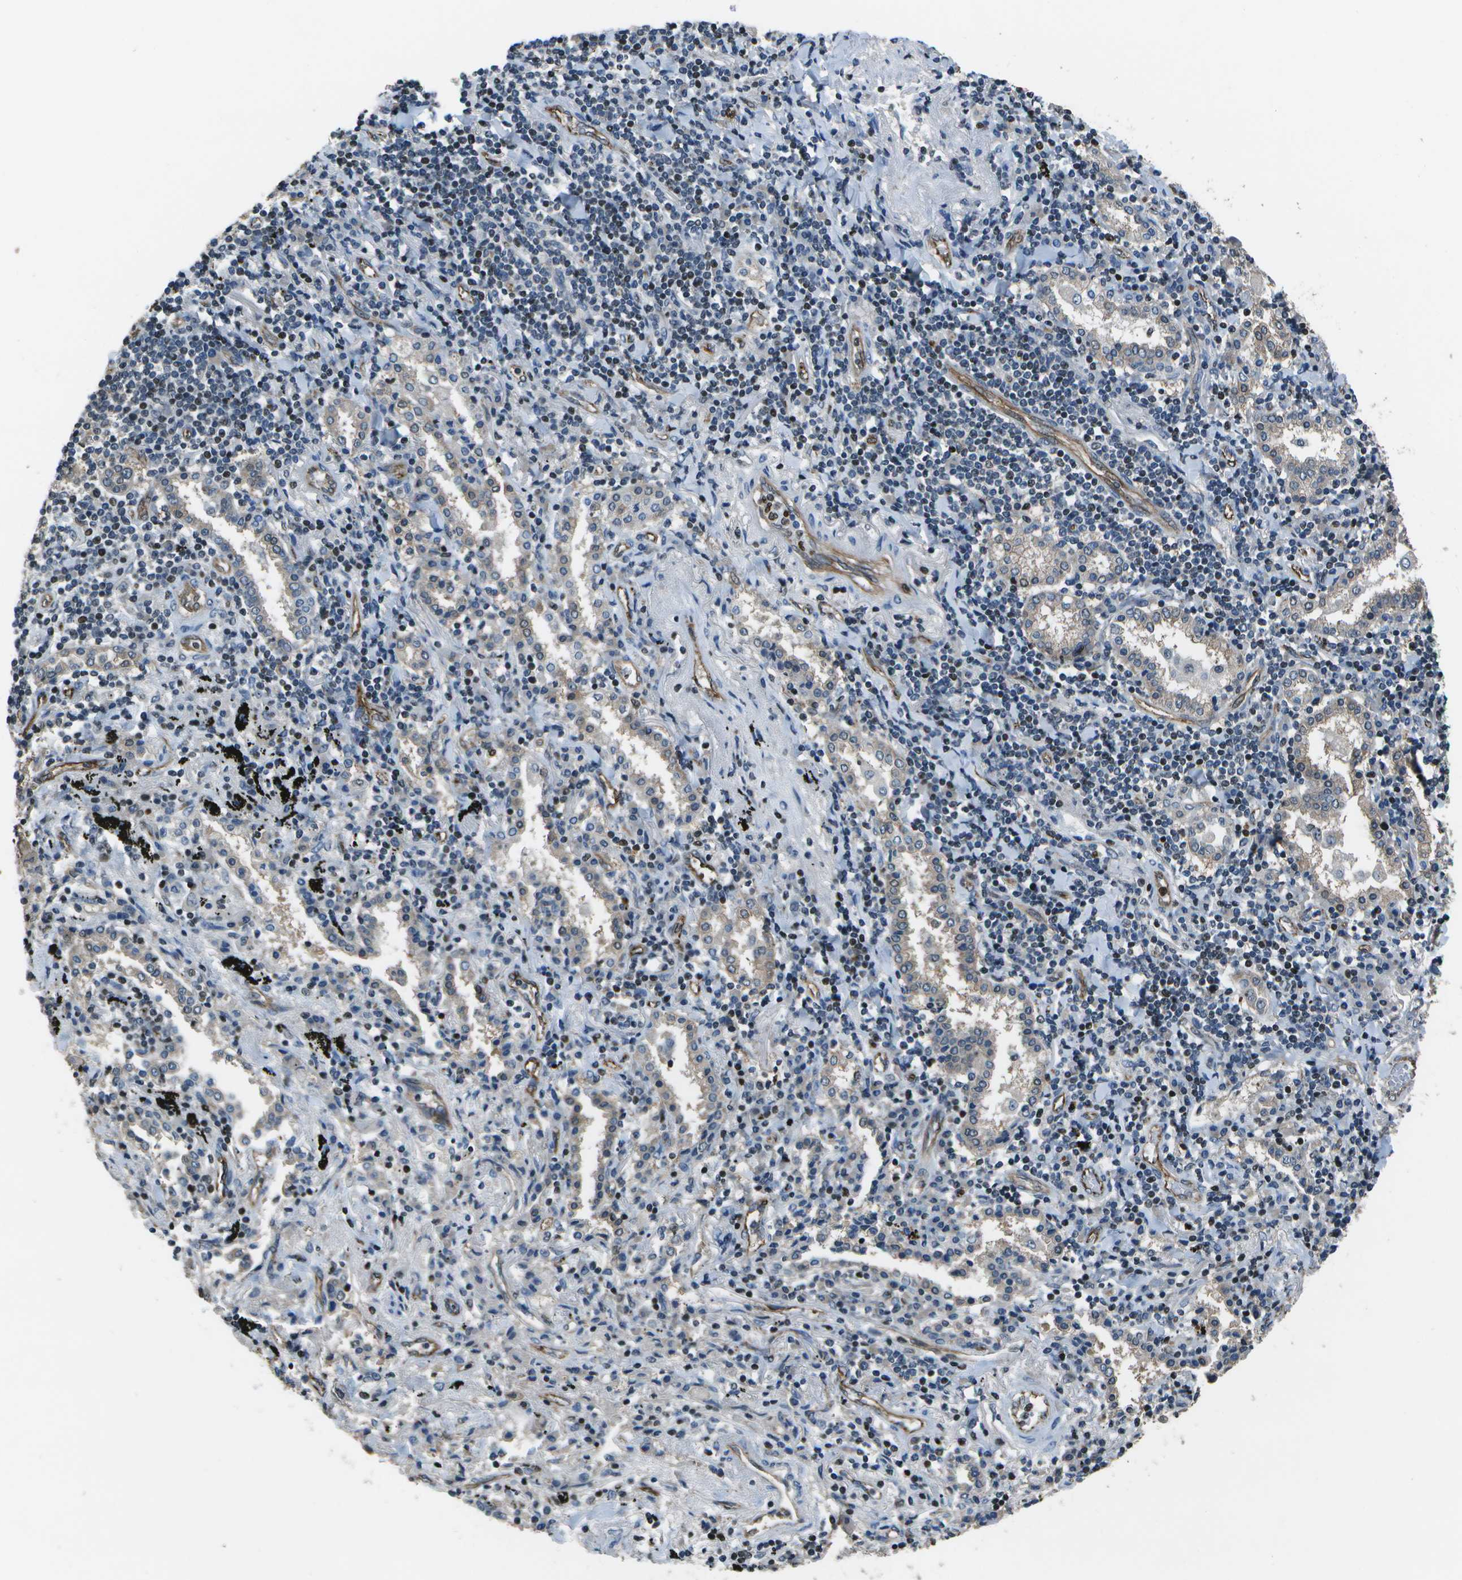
{"staining": {"intensity": "negative", "quantity": "none", "location": "none"}, "tissue": "lung cancer", "cell_type": "Tumor cells", "image_type": "cancer", "snomed": [{"axis": "morphology", "description": "Adenocarcinoma, NOS"}, {"axis": "topography", "description": "Lung"}], "caption": "Immunohistochemistry (IHC) image of neoplastic tissue: human lung adenocarcinoma stained with DAB reveals no significant protein staining in tumor cells.", "gene": "PDLIM1", "patient": {"sex": "female", "age": 65}}